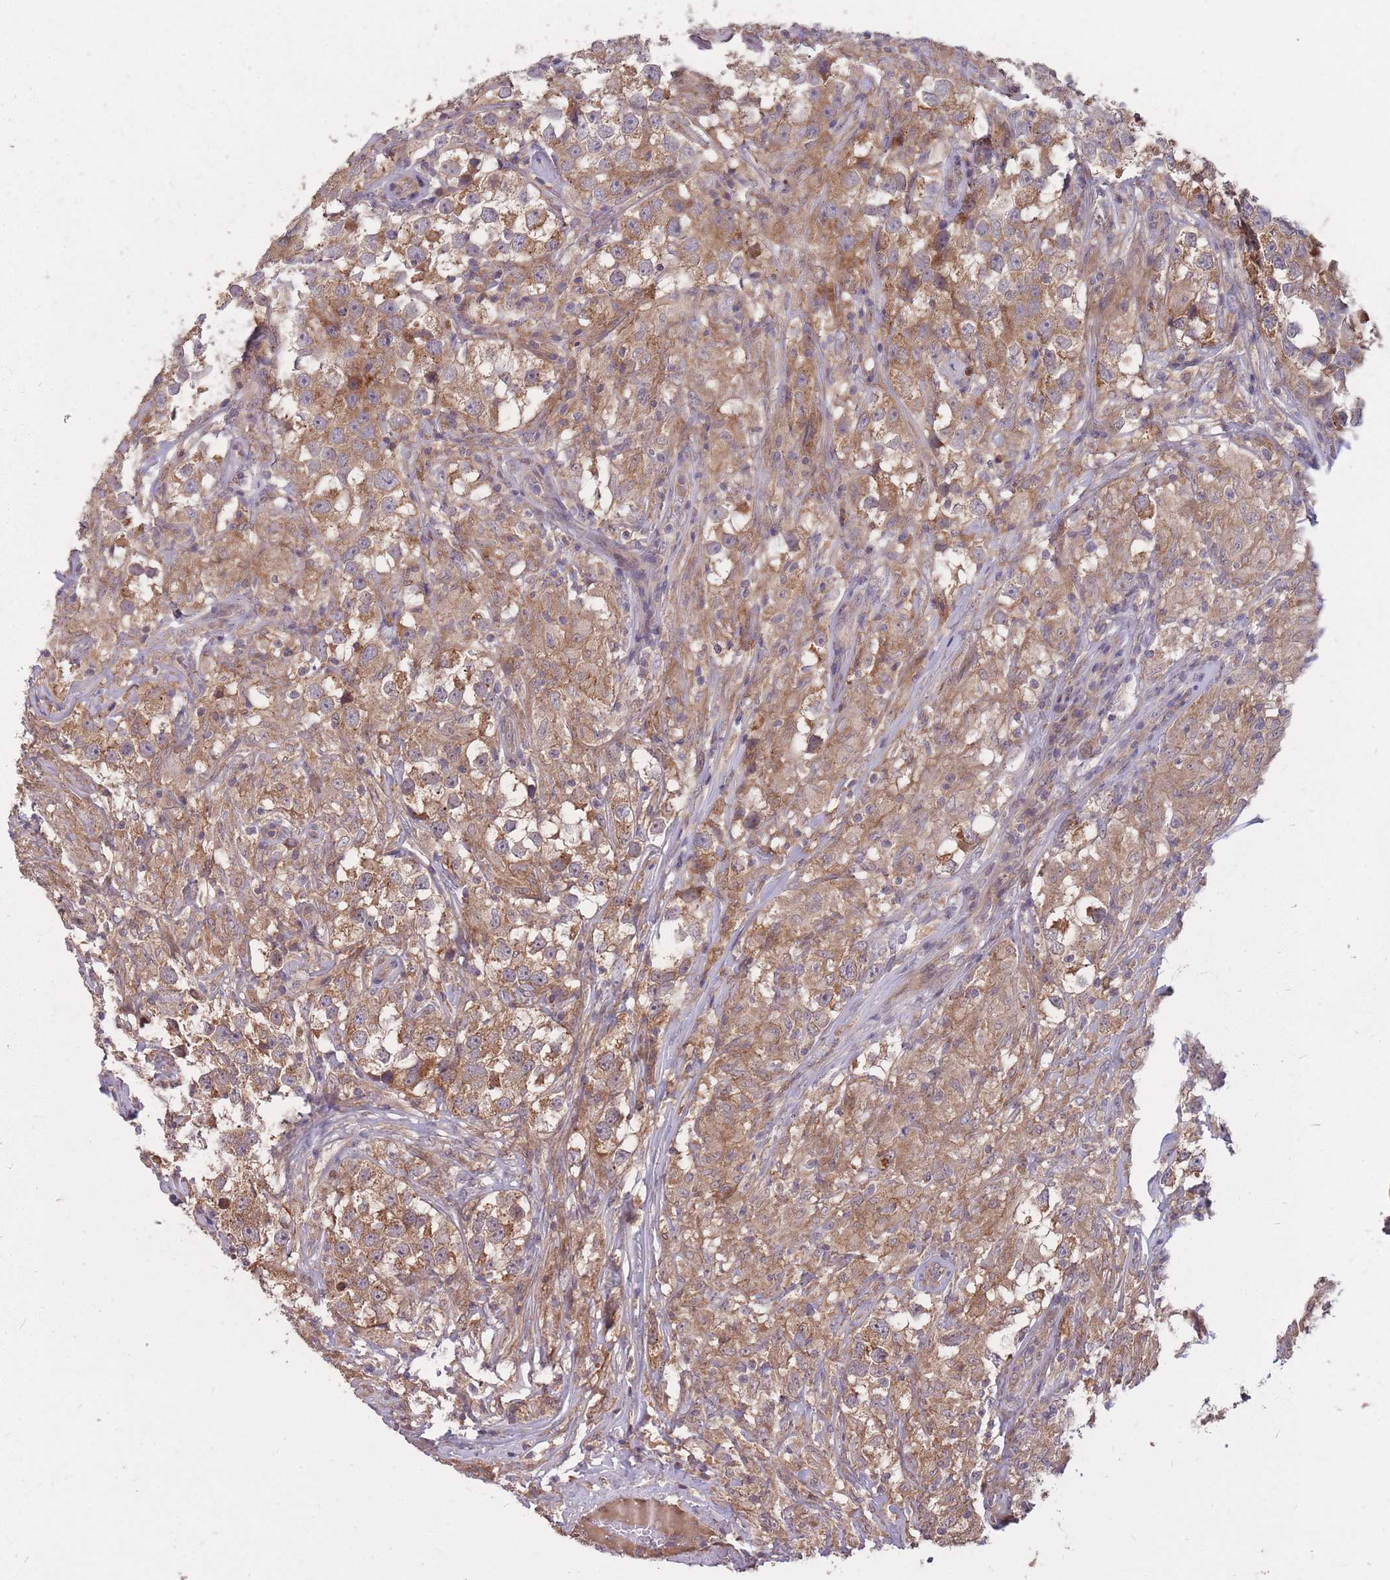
{"staining": {"intensity": "moderate", "quantity": ">75%", "location": "cytoplasmic/membranous"}, "tissue": "testis cancer", "cell_type": "Tumor cells", "image_type": "cancer", "snomed": [{"axis": "morphology", "description": "Seminoma, NOS"}, {"axis": "topography", "description": "Testis"}], "caption": "A medium amount of moderate cytoplasmic/membranous positivity is identified in about >75% of tumor cells in testis cancer (seminoma) tissue.", "gene": "IGF2BP2", "patient": {"sex": "male", "age": 46}}